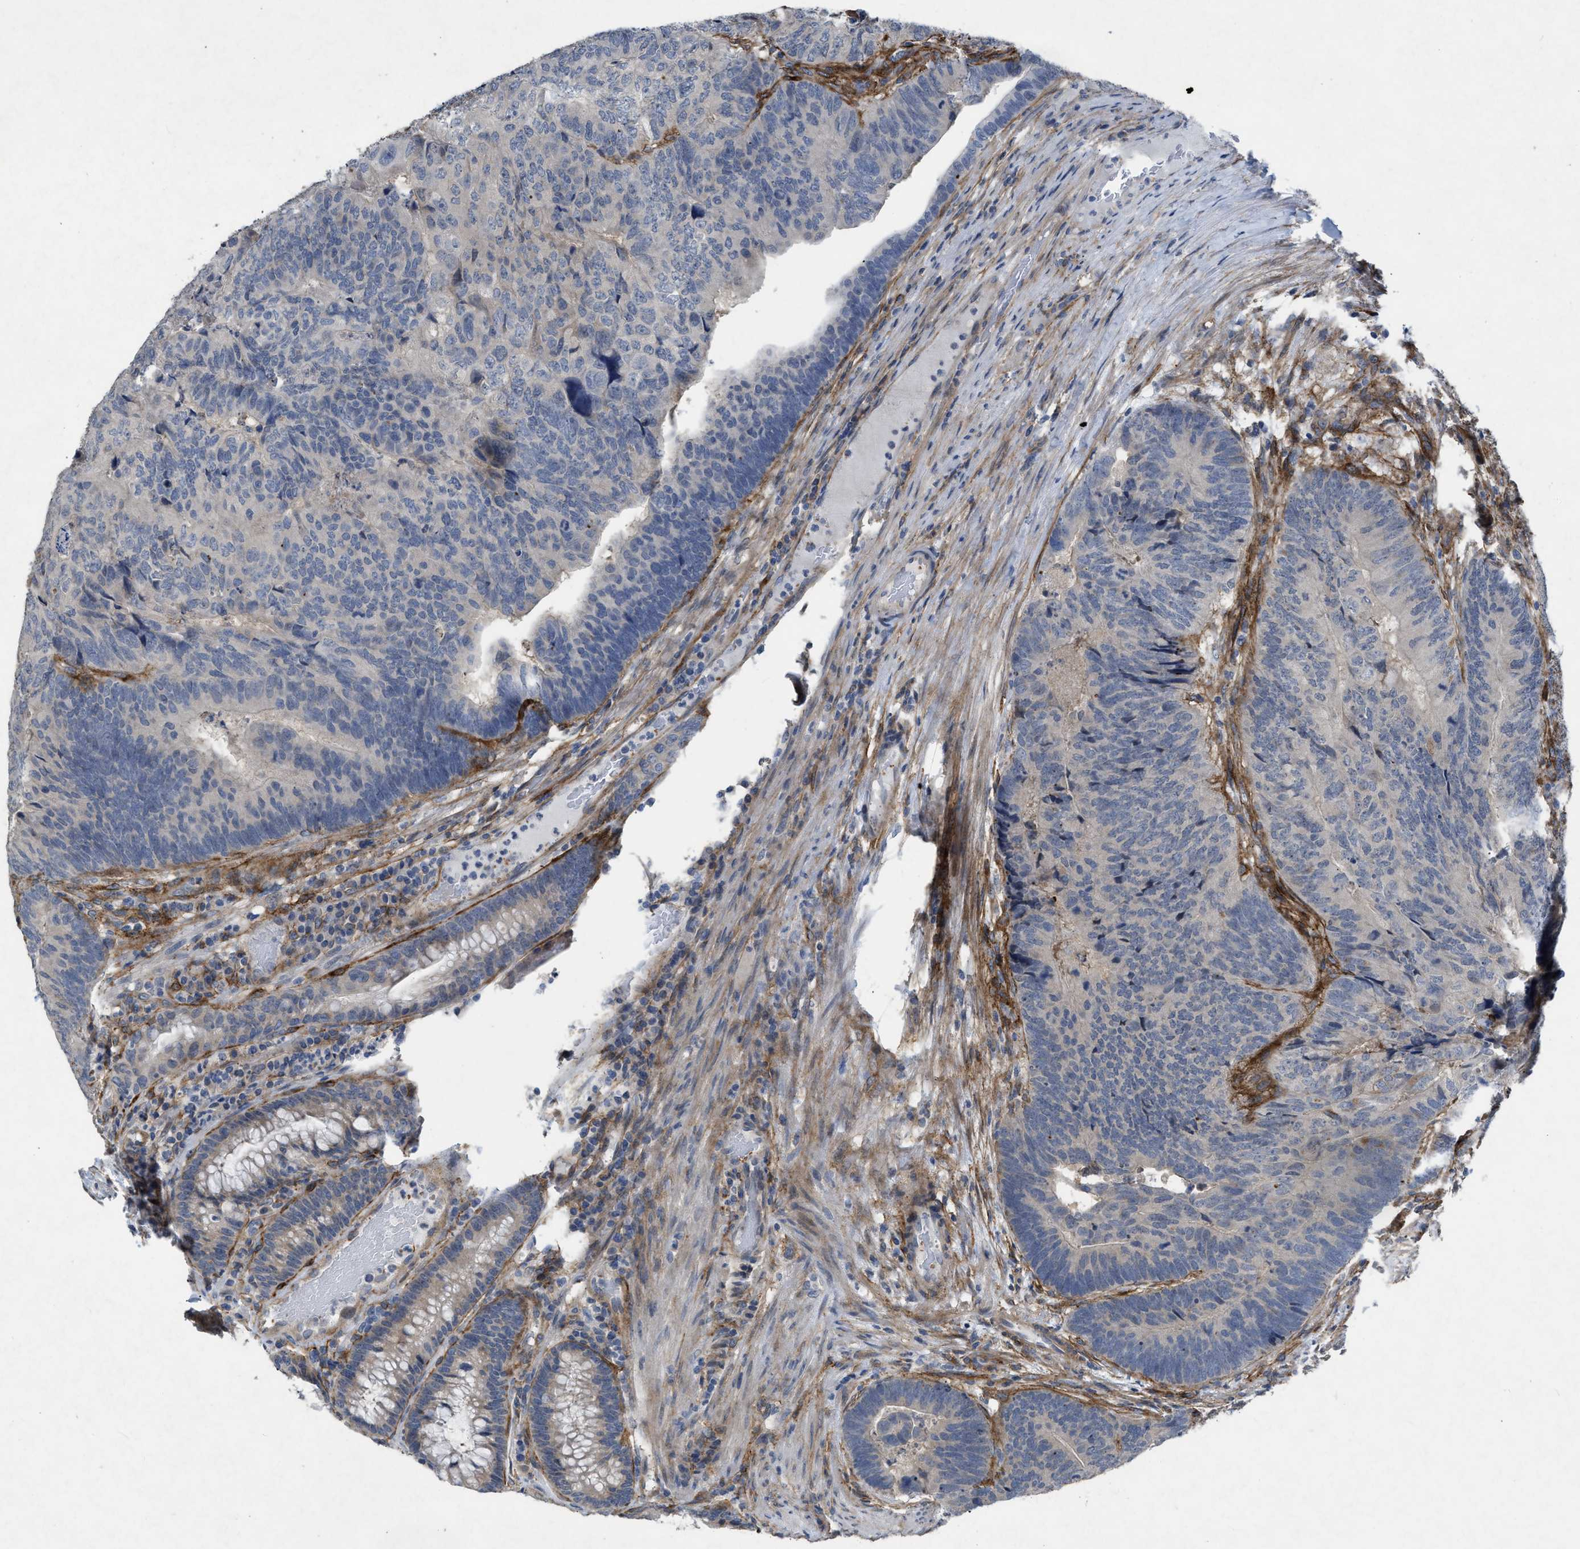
{"staining": {"intensity": "negative", "quantity": "none", "location": "none"}, "tissue": "colorectal cancer", "cell_type": "Tumor cells", "image_type": "cancer", "snomed": [{"axis": "morphology", "description": "Adenocarcinoma, NOS"}, {"axis": "topography", "description": "Colon"}], "caption": "A high-resolution photomicrograph shows immunohistochemistry (IHC) staining of colorectal cancer (adenocarcinoma), which displays no significant staining in tumor cells.", "gene": "PDGFRA", "patient": {"sex": "female", "age": 67}}